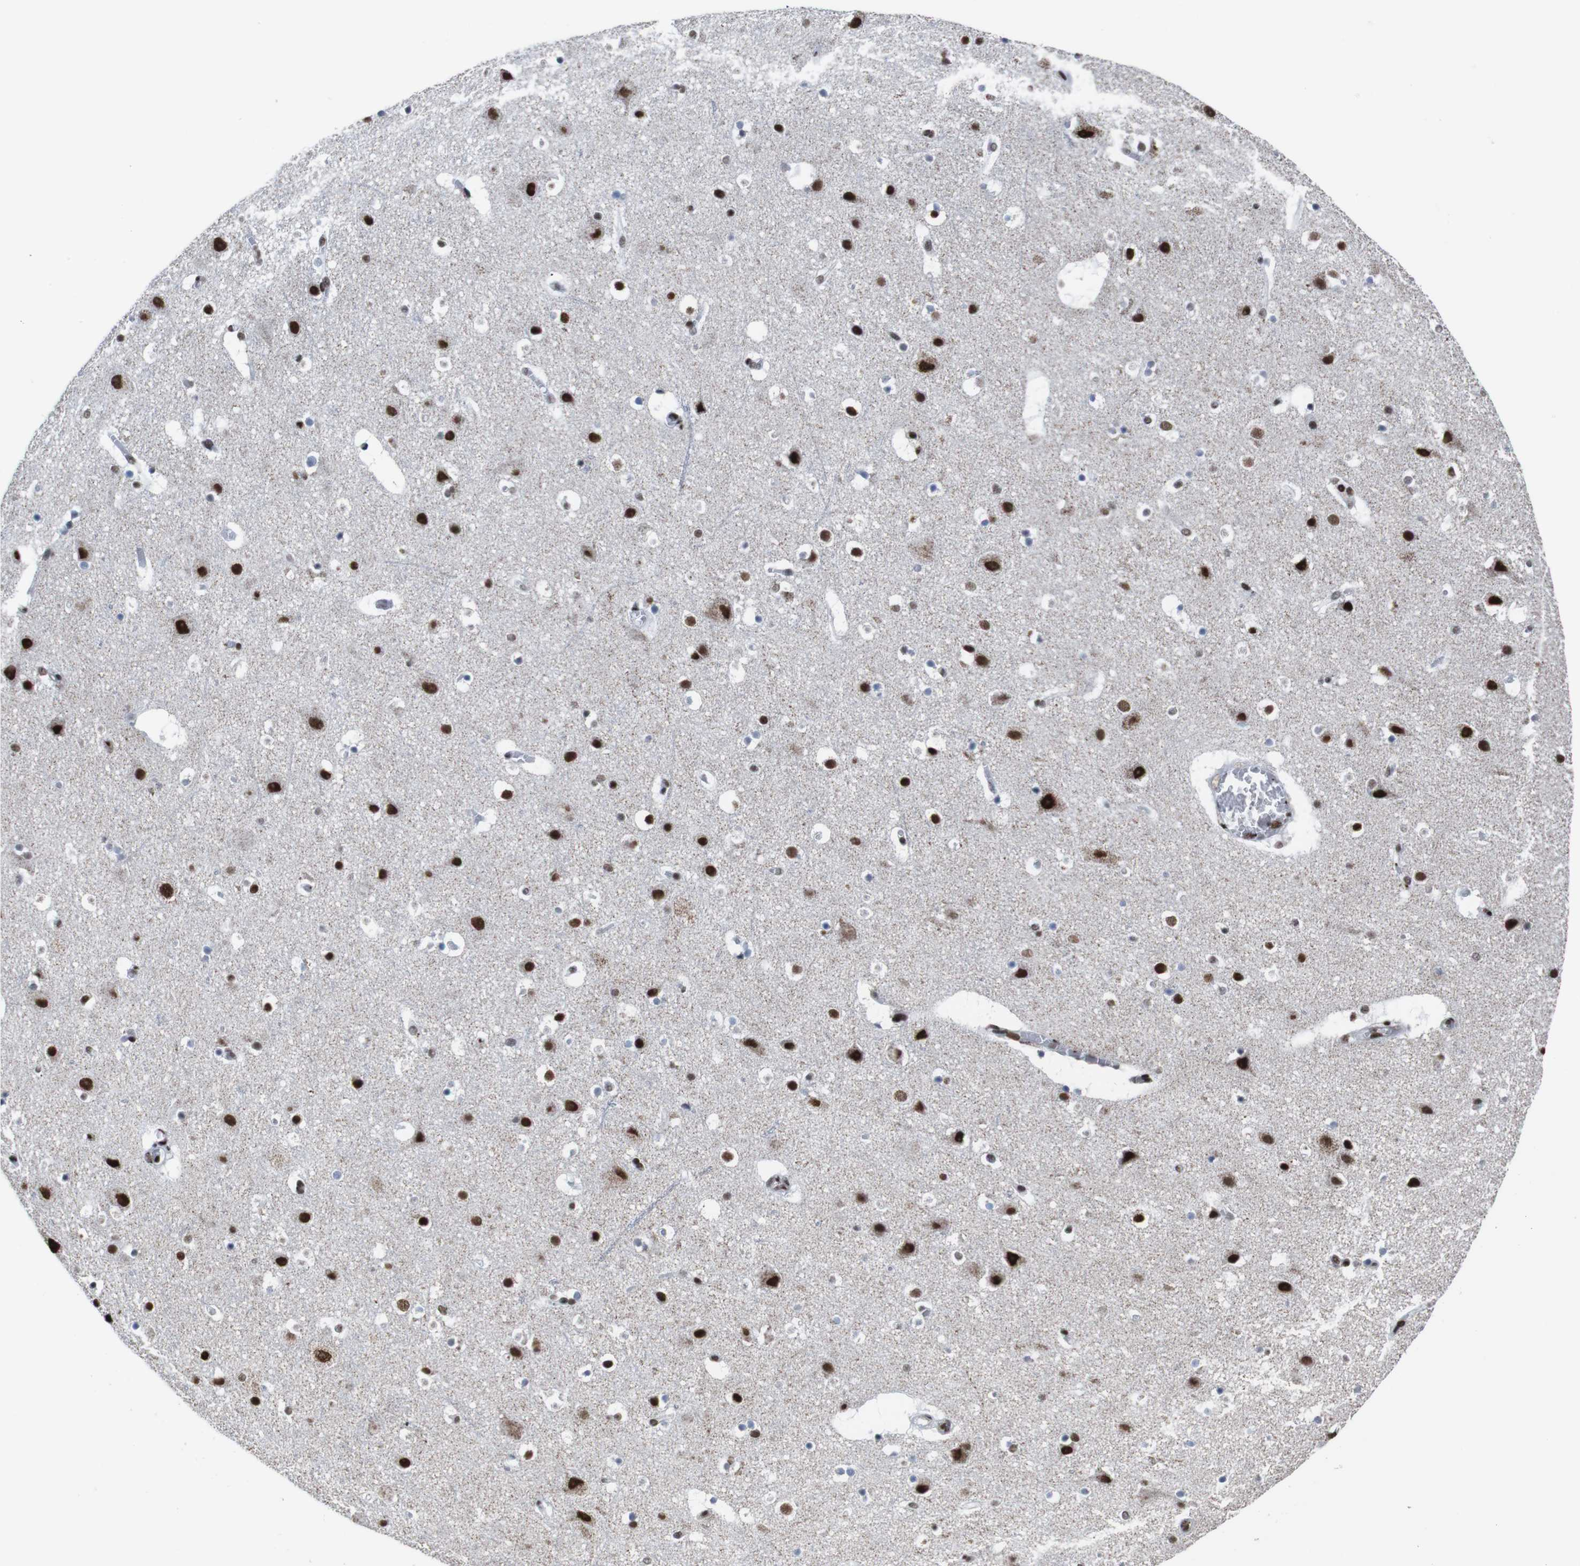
{"staining": {"intensity": "strong", "quantity": "25%-75%", "location": "nuclear"}, "tissue": "cerebral cortex", "cell_type": "Endothelial cells", "image_type": "normal", "snomed": [{"axis": "morphology", "description": "Normal tissue, NOS"}, {"axis": "topography", "description": "Cerebral cortex"}], "caption": "A brown stain shows strong nuclear expression of a protein in endothelial cells of unremarkable human cerebral cortex. The staining was performed using DAB (3,3'-diaminobenzidine) to visualize the protein expression in brown, while the nuclei were stained in blue with hematoxylin (Magnification: 20x).", "gene": "ROMO1", "patient": {"sex": "male", "age": 45}}